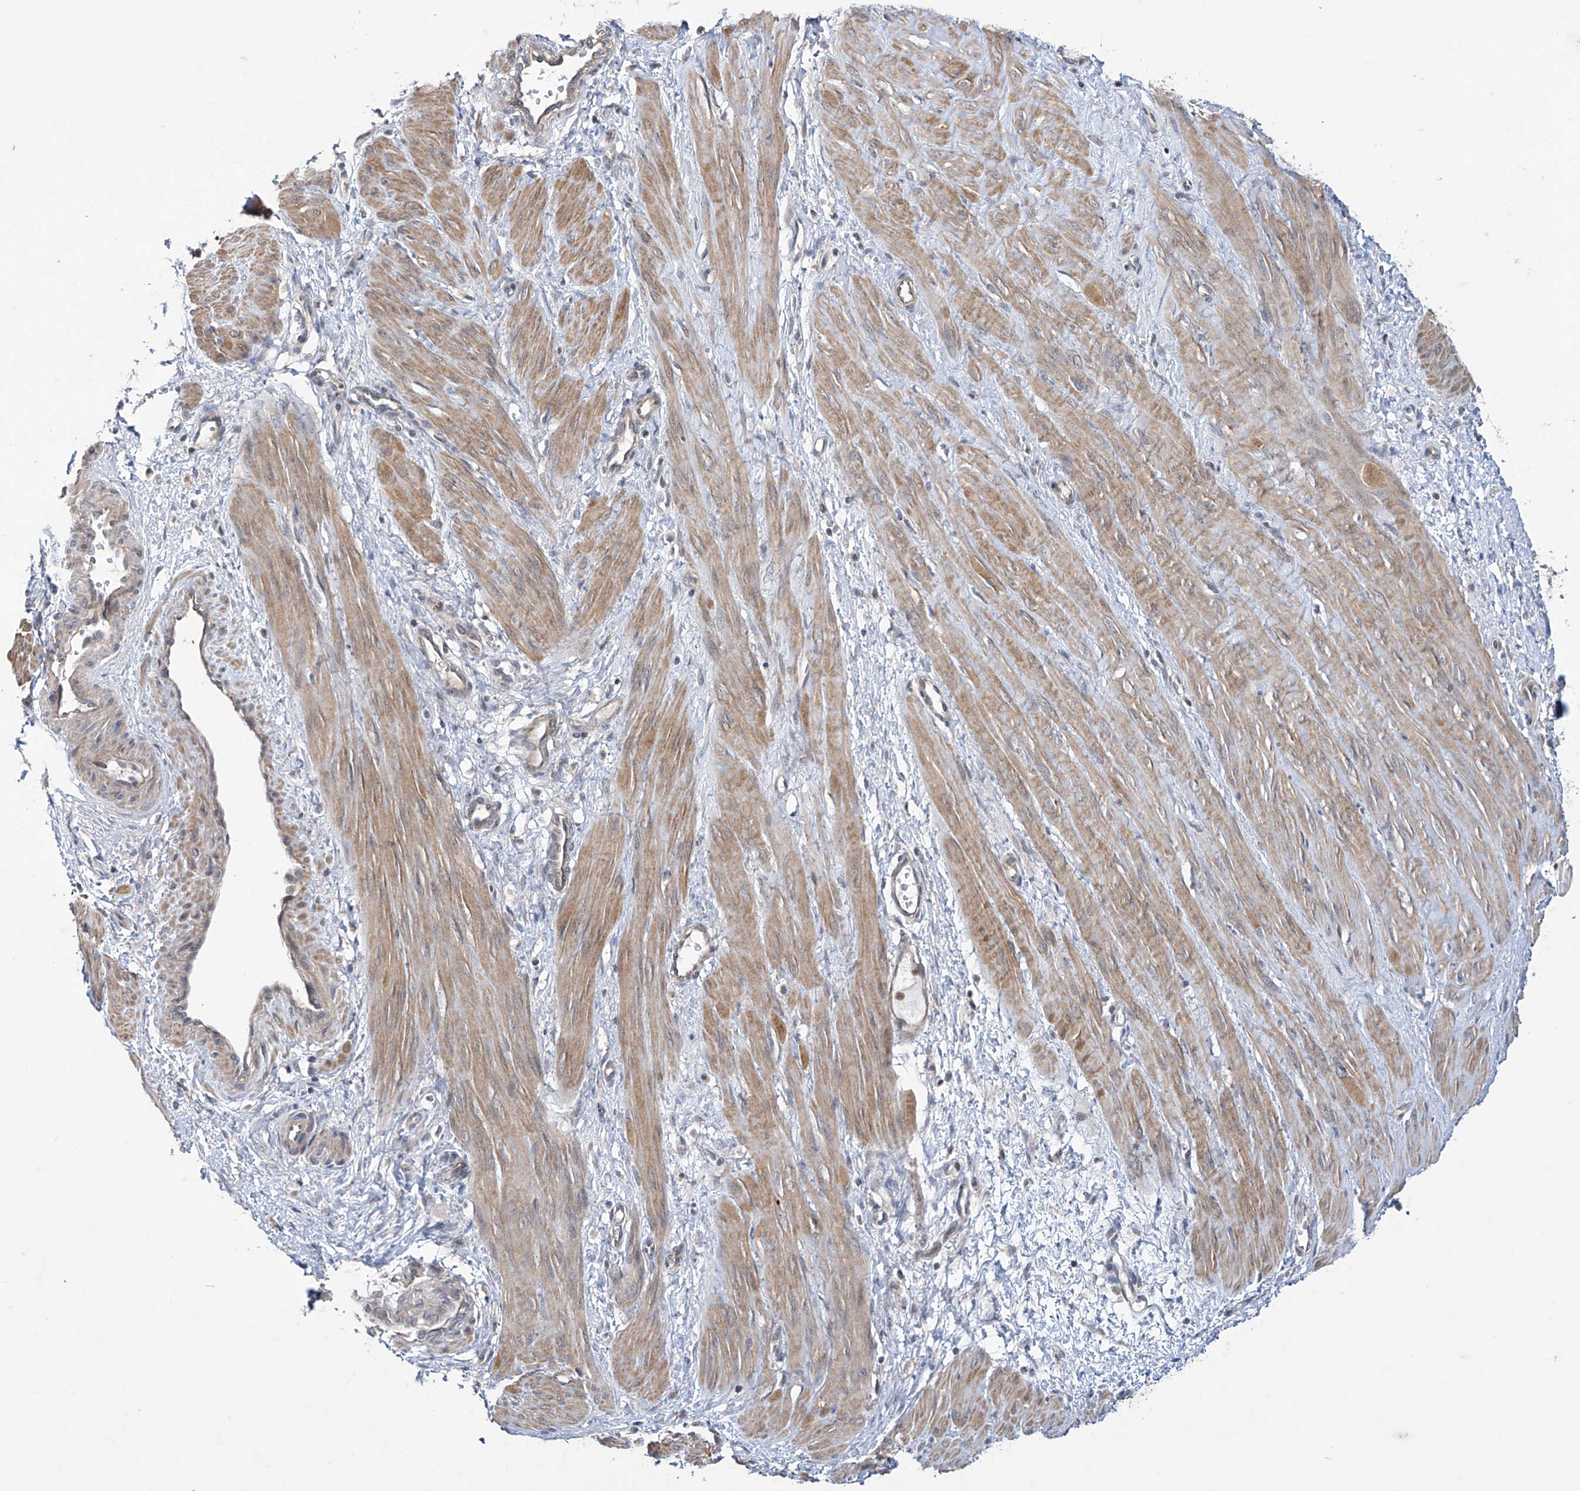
{"staining": {"intensity": "moderate", "quantity": ">75%", "location": "cytoplasmic/membranous"}, "tissue": "smooth muscle", "cell_type": "Smooth muscle cells", "image_type": "normal", "snomed": [{"axis": "morphology", "description": "Normal tissue, NOS"}, {"axis": "topography", "description": "Endometrium"}], "caption": "Moderate cytoplasmic/membranous protein staining is identified in about >75% of smooth muscle cells in smooth muscle.", "gene": "TRIM60", "patient": {"sex": "female", "age": 33}}